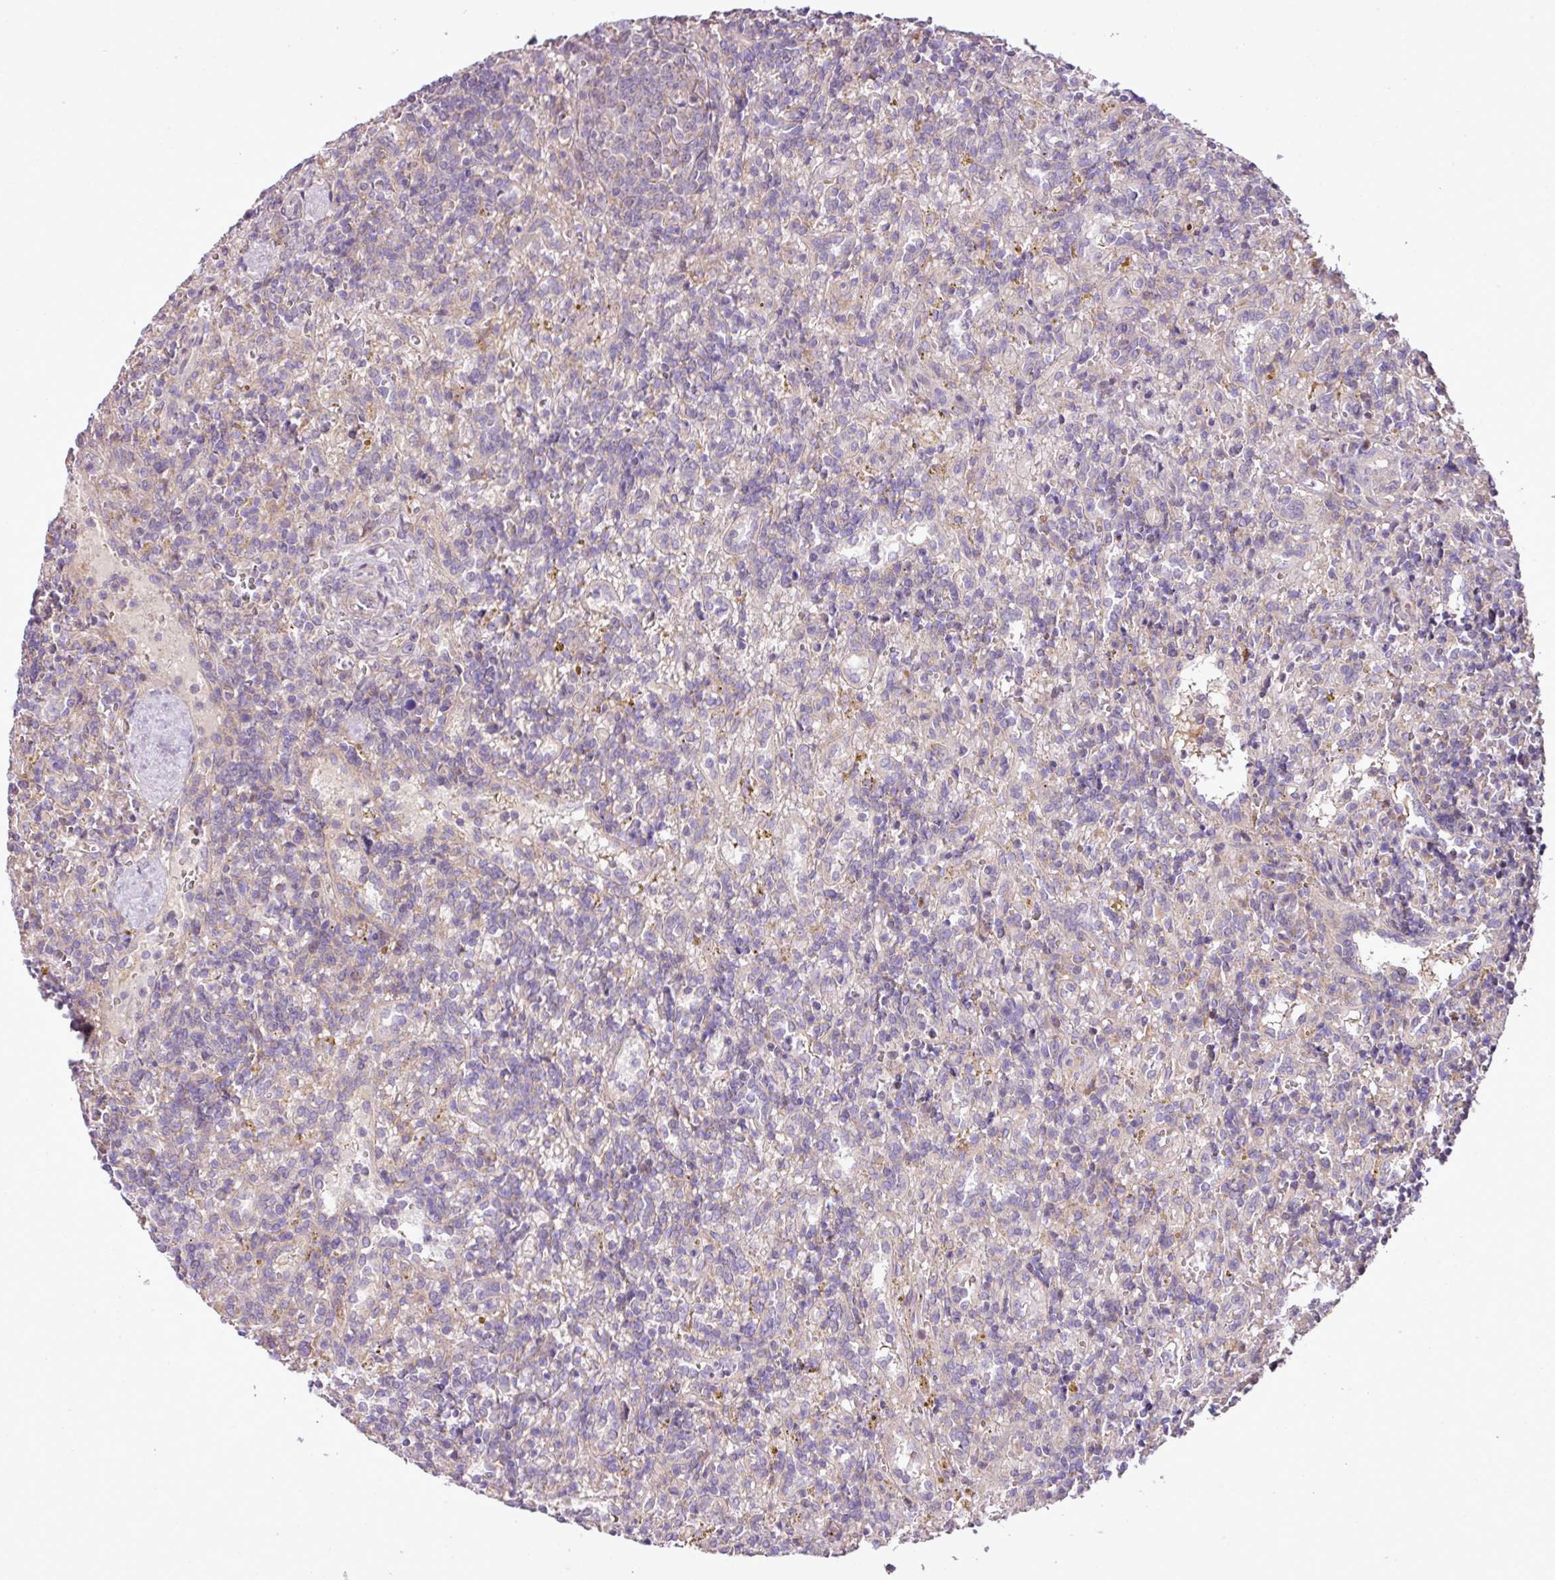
{"staining": {"intensity": "negative", "quantity": "none", "location": "none"}, "tissue": "lymphoma", "cell_type": "Tumor cells", "image_type": "cancer", "snomed": [{"axis": "morphology", "description": "Malignant lymphoma, non-Hodgkin's type, Low grade"}, {"axis": "topography", "description": "Spleen"}], "caption": "Immunohistochemical staining of lymphoma reveals no significant staining in tumor cells.", "gene": "COX18", "patient": {"sex": "male", "age": 67}}